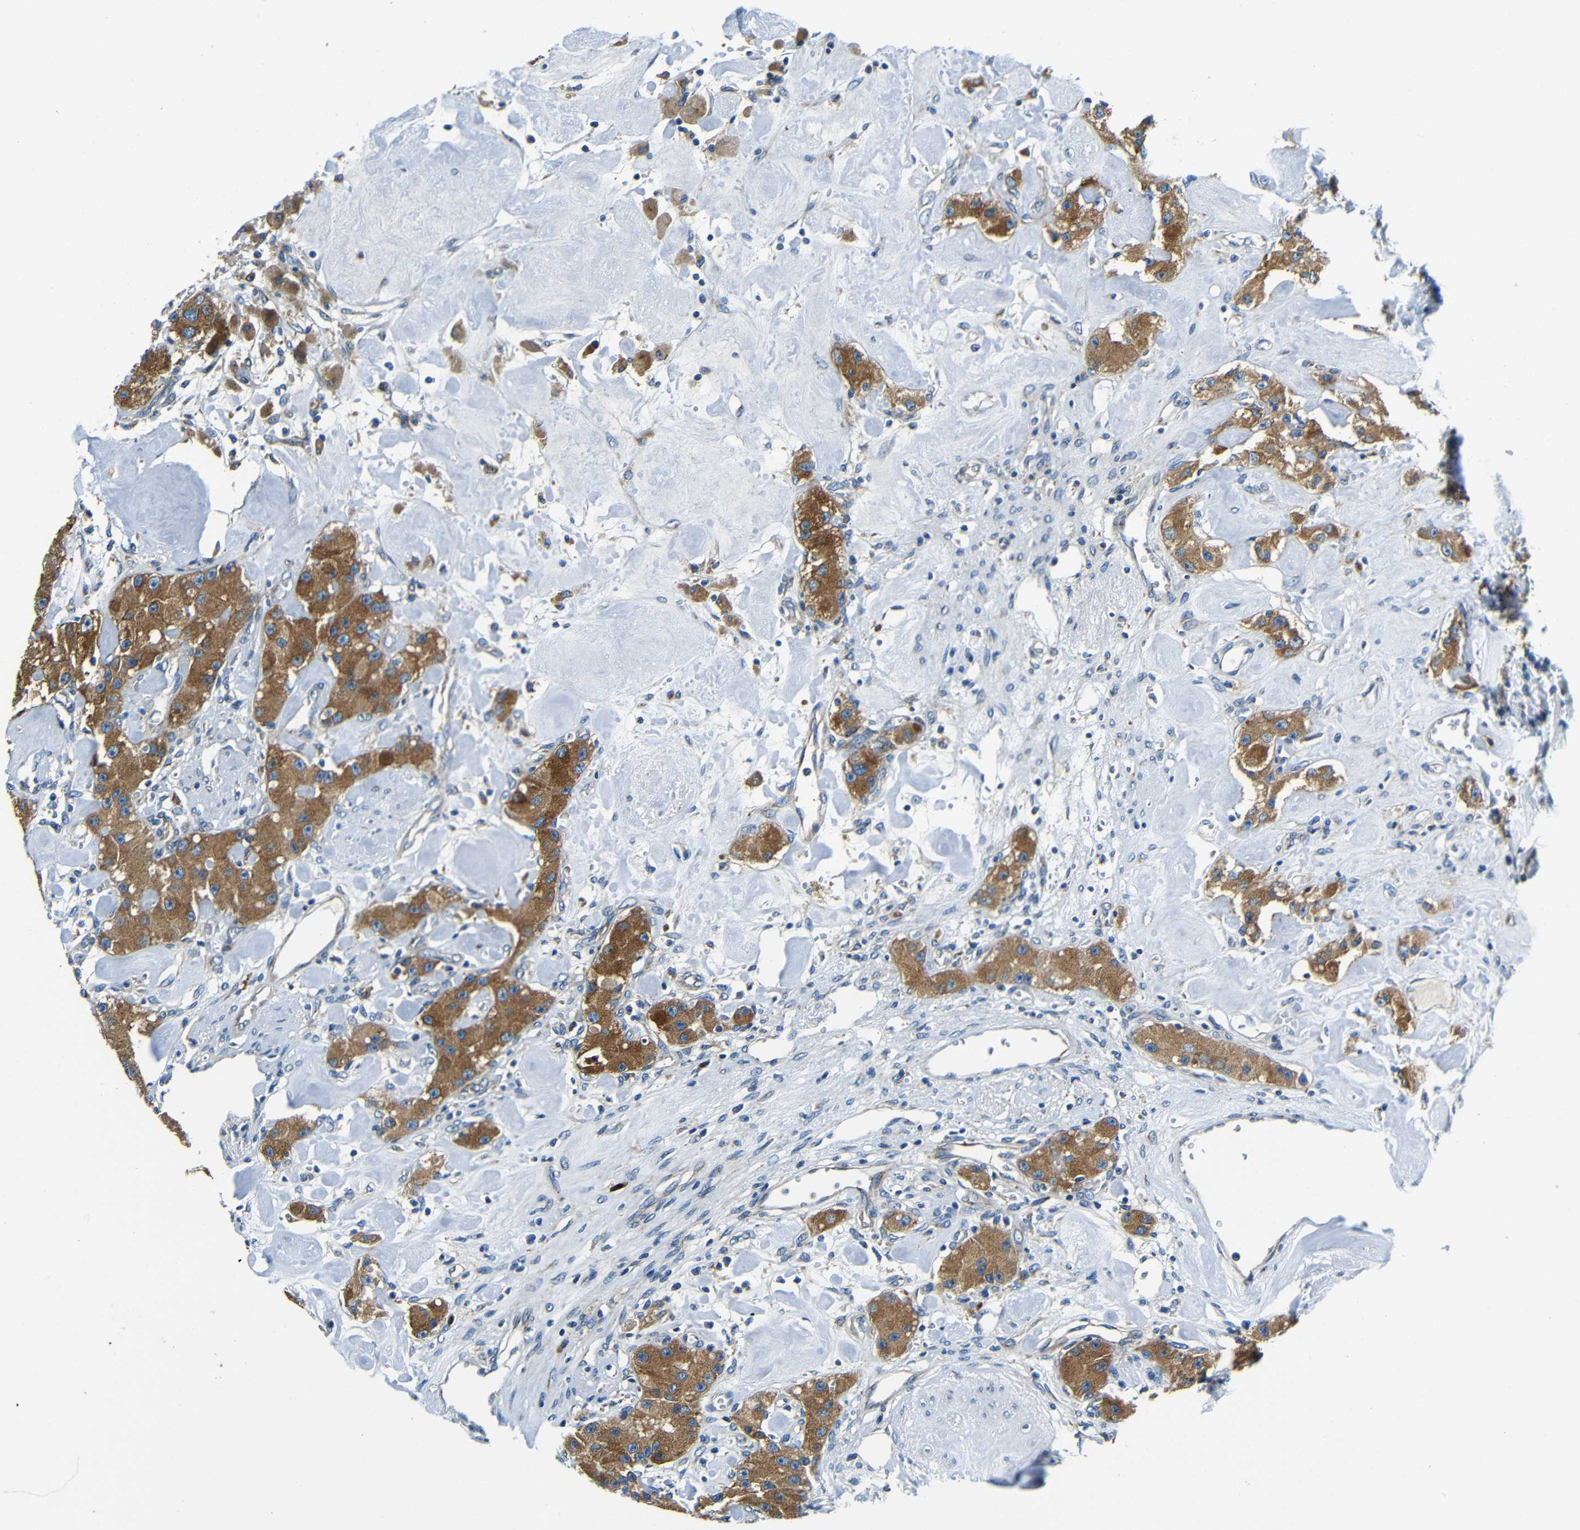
{"staining": {"intensity": "moderate", "quantity": ">75%", "location": "cytoplasmic/membranous"}, "tissue": "carcinoid", "cell_type": "Tumor cells", "image_type": "cancer", "snomed": [{"axis": "morphology", "description": "Carcinoid, malignant, NOS"}, {"axis": "topography", "description": "Pancreas"}], "caption": "This is an image of immunohistochemistry (IHC) staining of carcinoid (malignant), which shows moderate positivity in the cytoplasmic/membranous of tumor cells.", "gene": "USO1", "patient": {"sex": "male", "age": 41}}